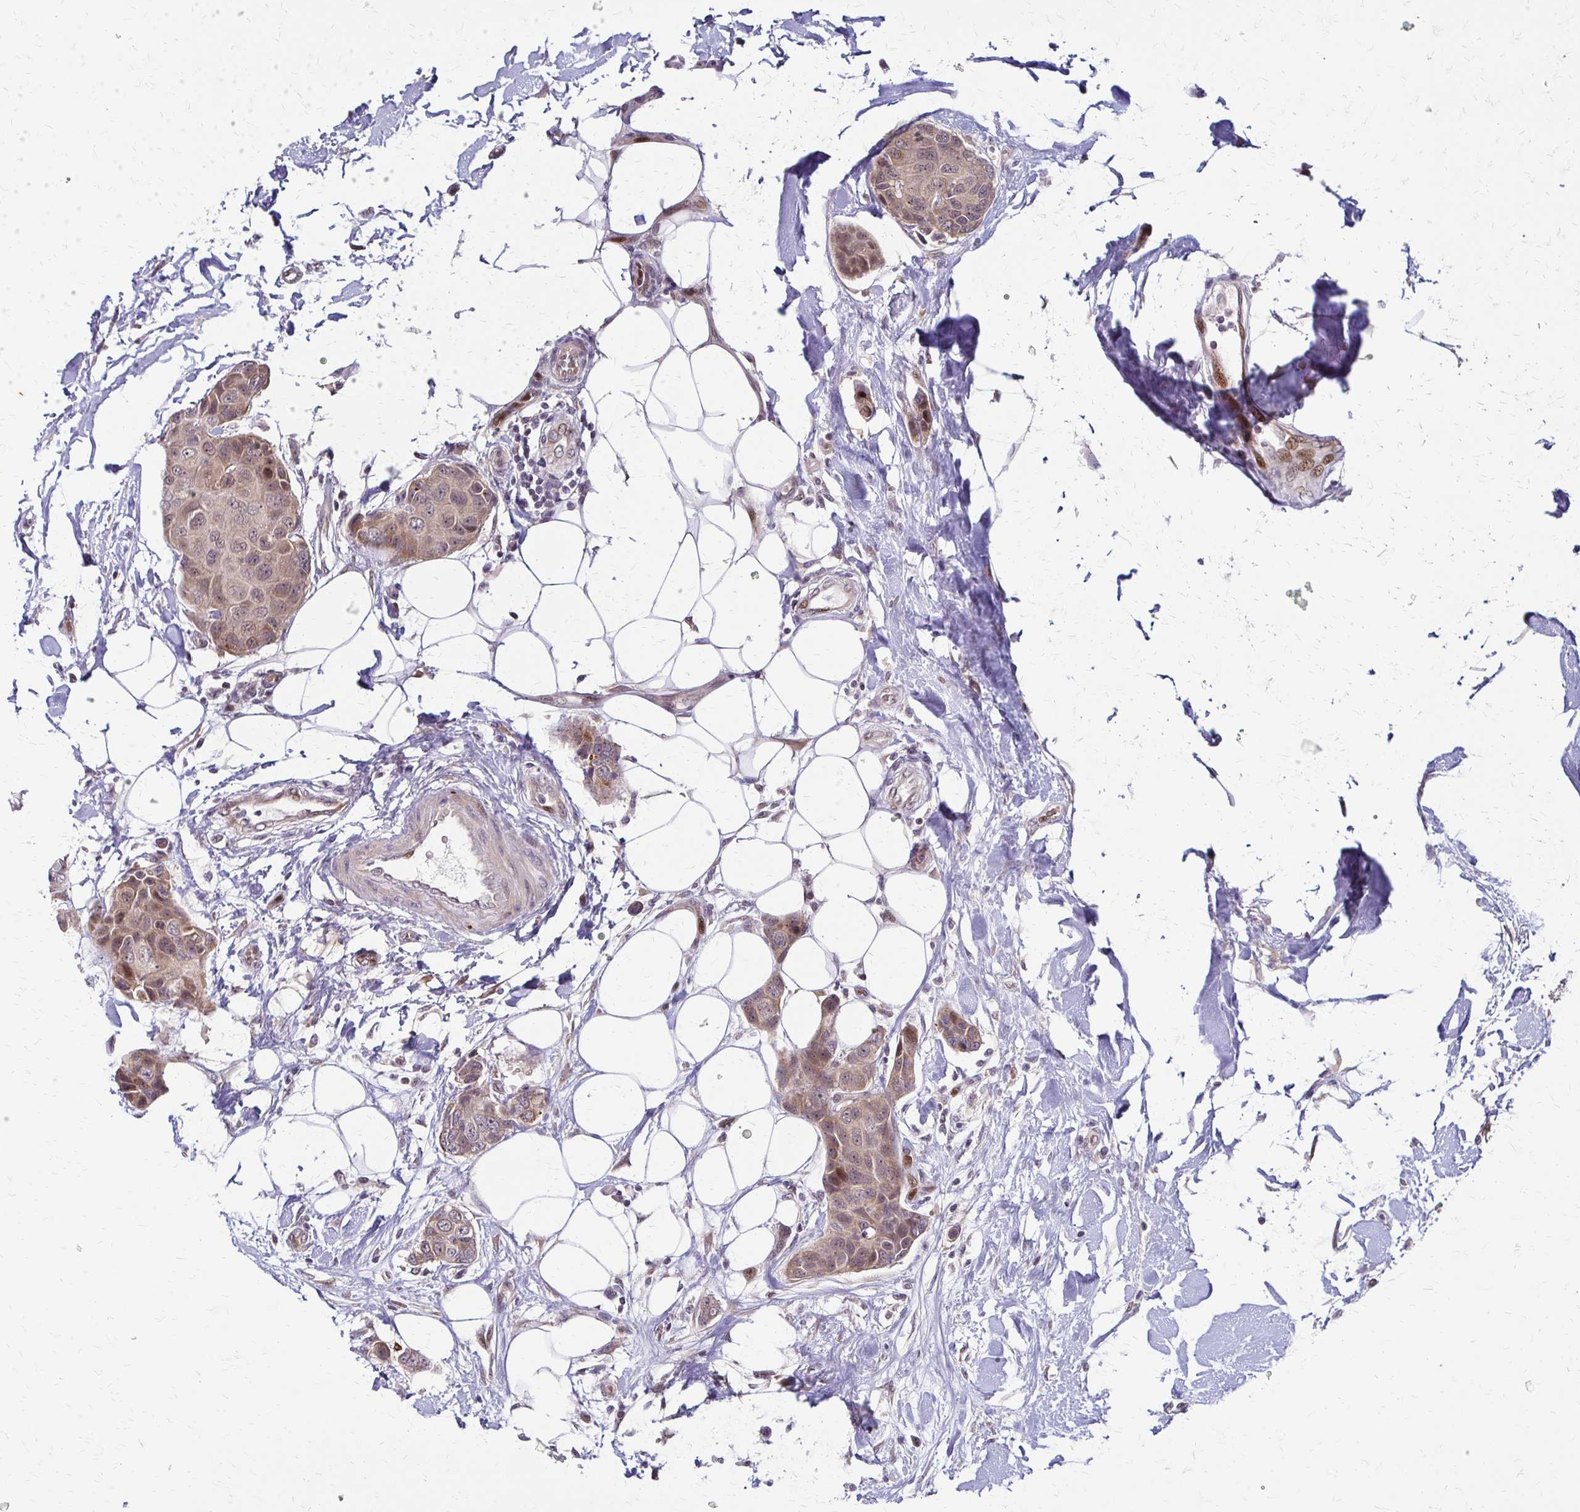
{"staining": {"intensity": "moderate", "quantity": ">75%", "location": "cytoplasmic/membranous,nuclear"}, "tissue": "breast cancer", "cell_type": "Tumor cells", "image_type": "cancer", "snomed": [{"axis": "morphology", "description": "Duct carcinoma"}, {"axis": "topography", "description": "Breast"}, {"axis": "topography", "description": "Lymph node"}], "caption": "Tumor cells exhibit medium levels of moderate cytoplasmic/membranous and nuclear positivity in approximately >75% of cells in human invasive ductal carcinoma (breast). (DAB (3,3'-diaminobenzidine) IHC with brightfield microscopy, high magnification).", "gene": "TRIR", "patient": {"sex": "female", "age": 80}}